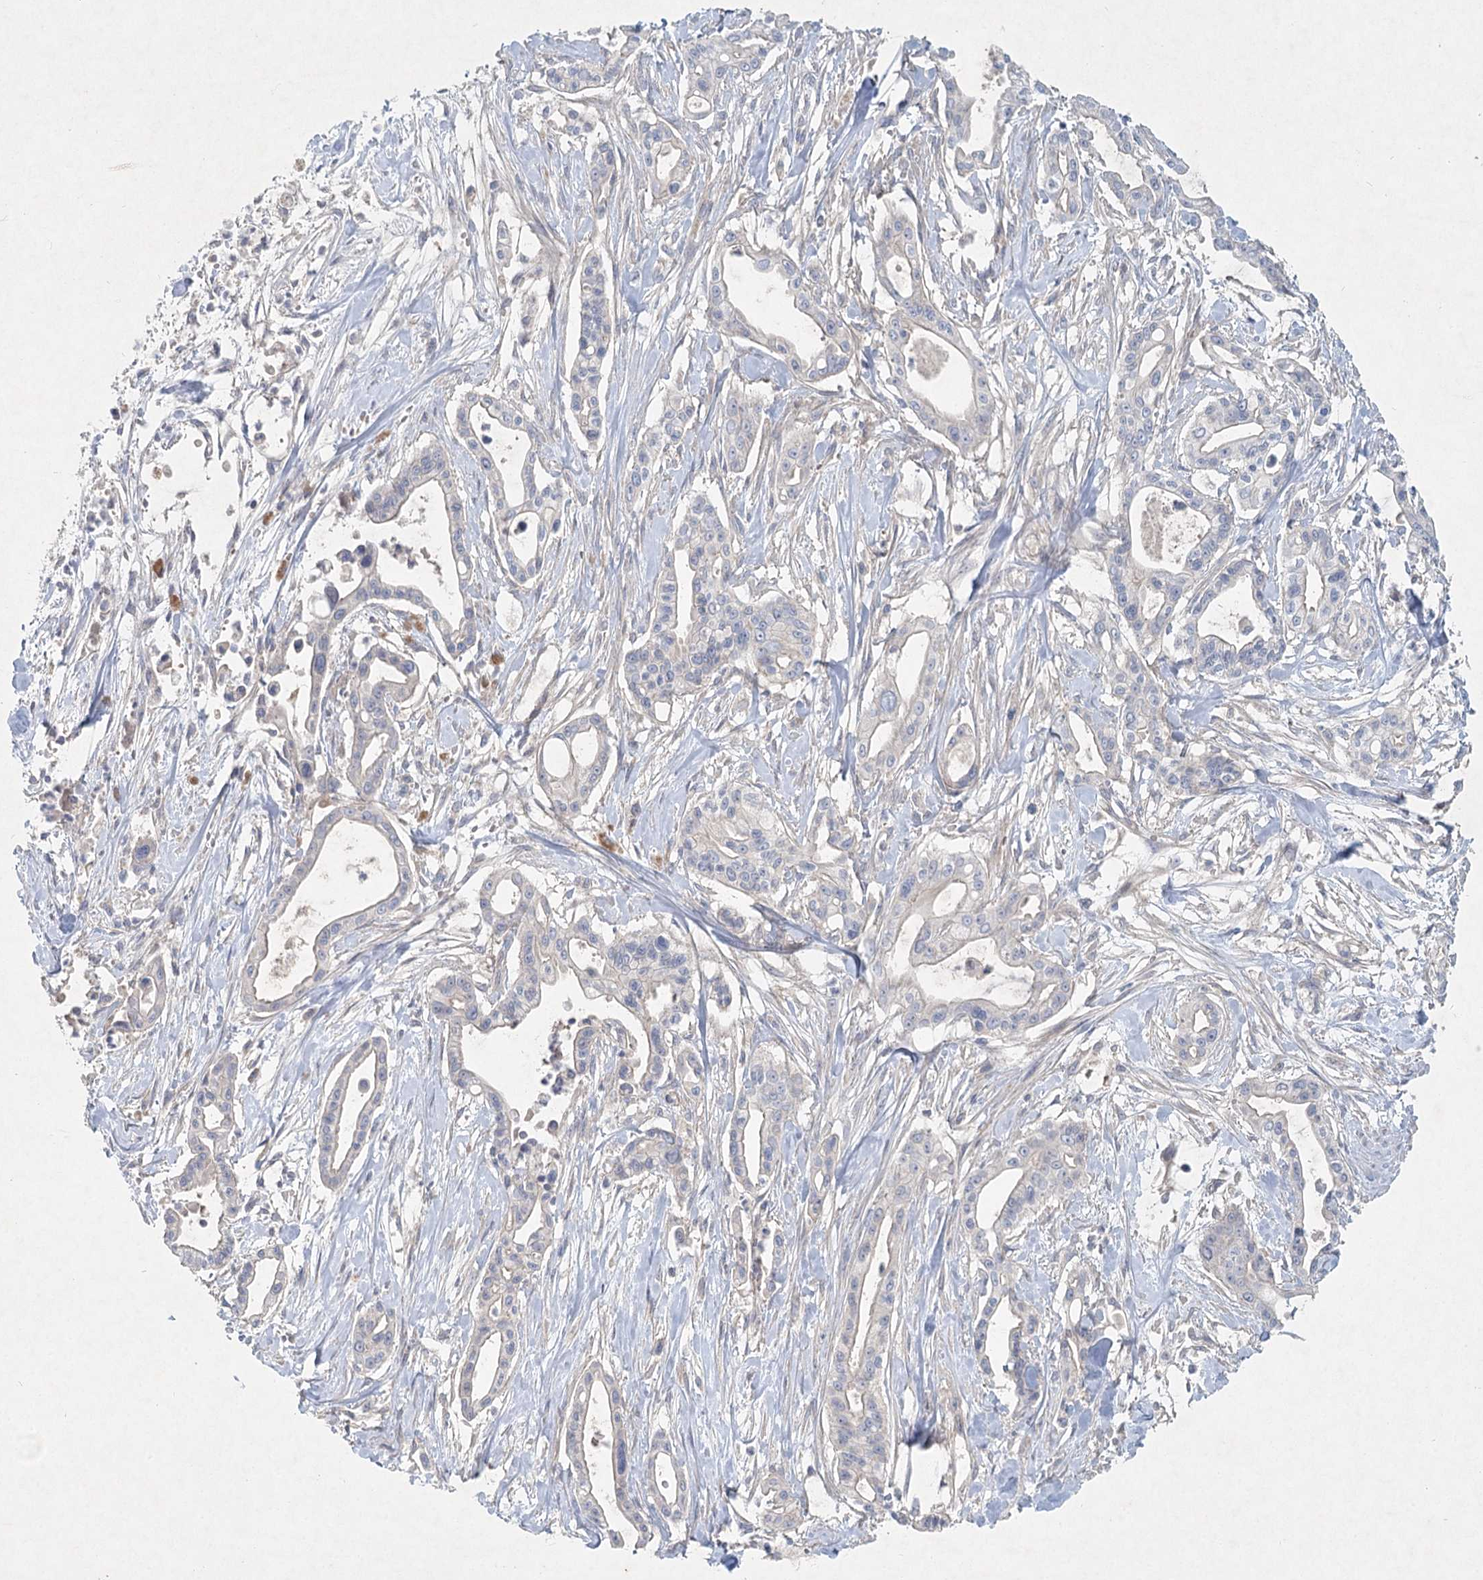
{"staining": {"intensity": "negative", "quantity": "none", "location": "none"}, "tissue": "pancreatic cancer", "cell_type": "Tumor cells", "image_type": "cancer", "snomed": [{"axis": "morphology", "description": "Adenocarcinoma, NOS"}, {"axis": "topography", "description": "Pancreas"}], "caption": "The IHC micrograph has no significant positivity in tumor cells of adenocarcinoma (pancreatic) tissue. Nuclei are stained in blue.", "gene": "DNMBP", "patient": {"sex": "male", "age": 68}}